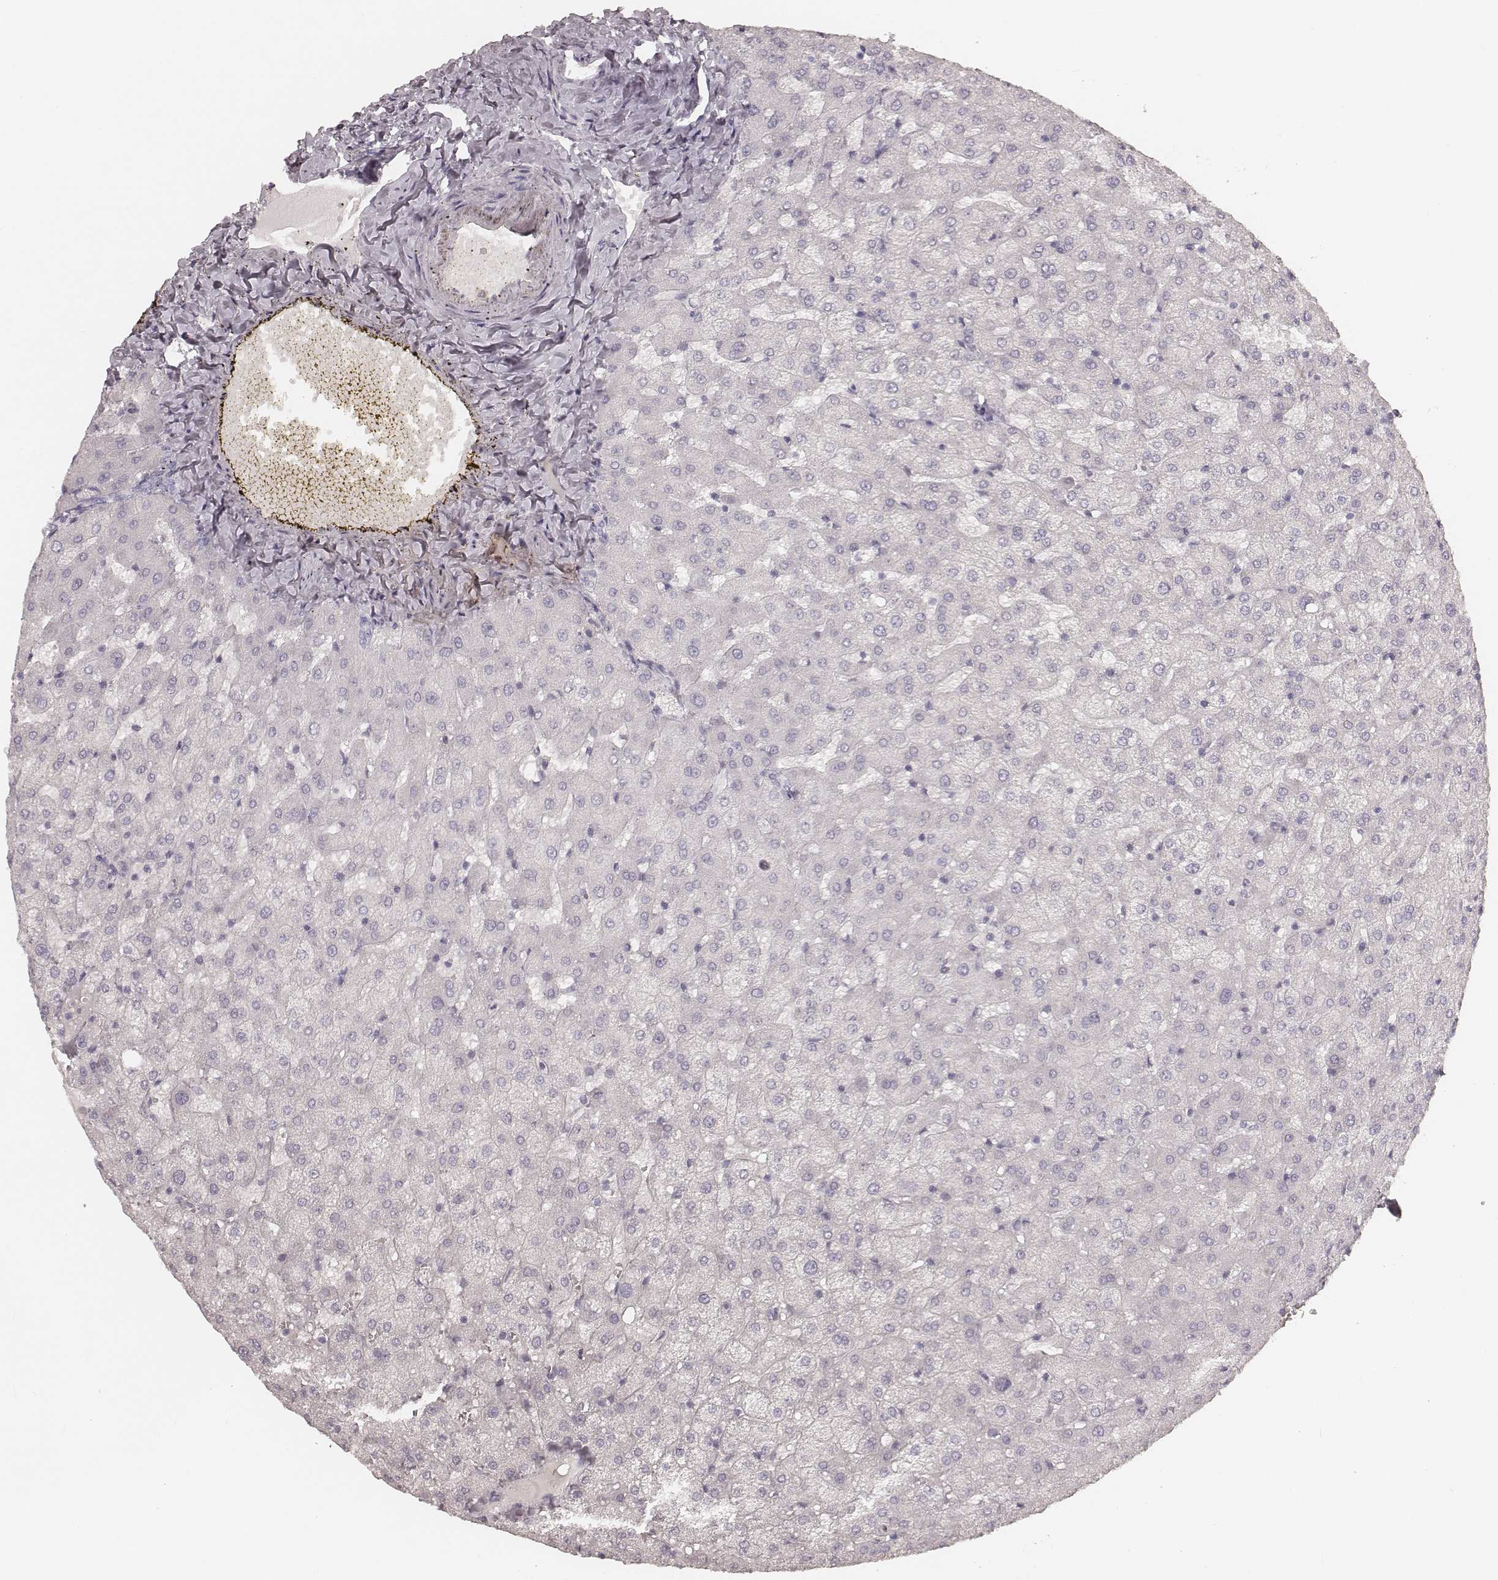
{"staining": {"intensity": "negative", "quantity": "none", "location": "none"}, "tissue": "liver", "cell_type": "Cholangiocytes", "image_type": "normal", "snomed": [{"axis": "morphology", "description": "Normal tissue, NOS"}, {"axis": "topography", "description": "Liver"}], "caption": "A high-resolution image shows immunohistochemistry staining of benign liver, which reveals no significant positivity in cholangiocytes.", "gene": "KRT26", "patient": {"sex": "female", "age": 50}}